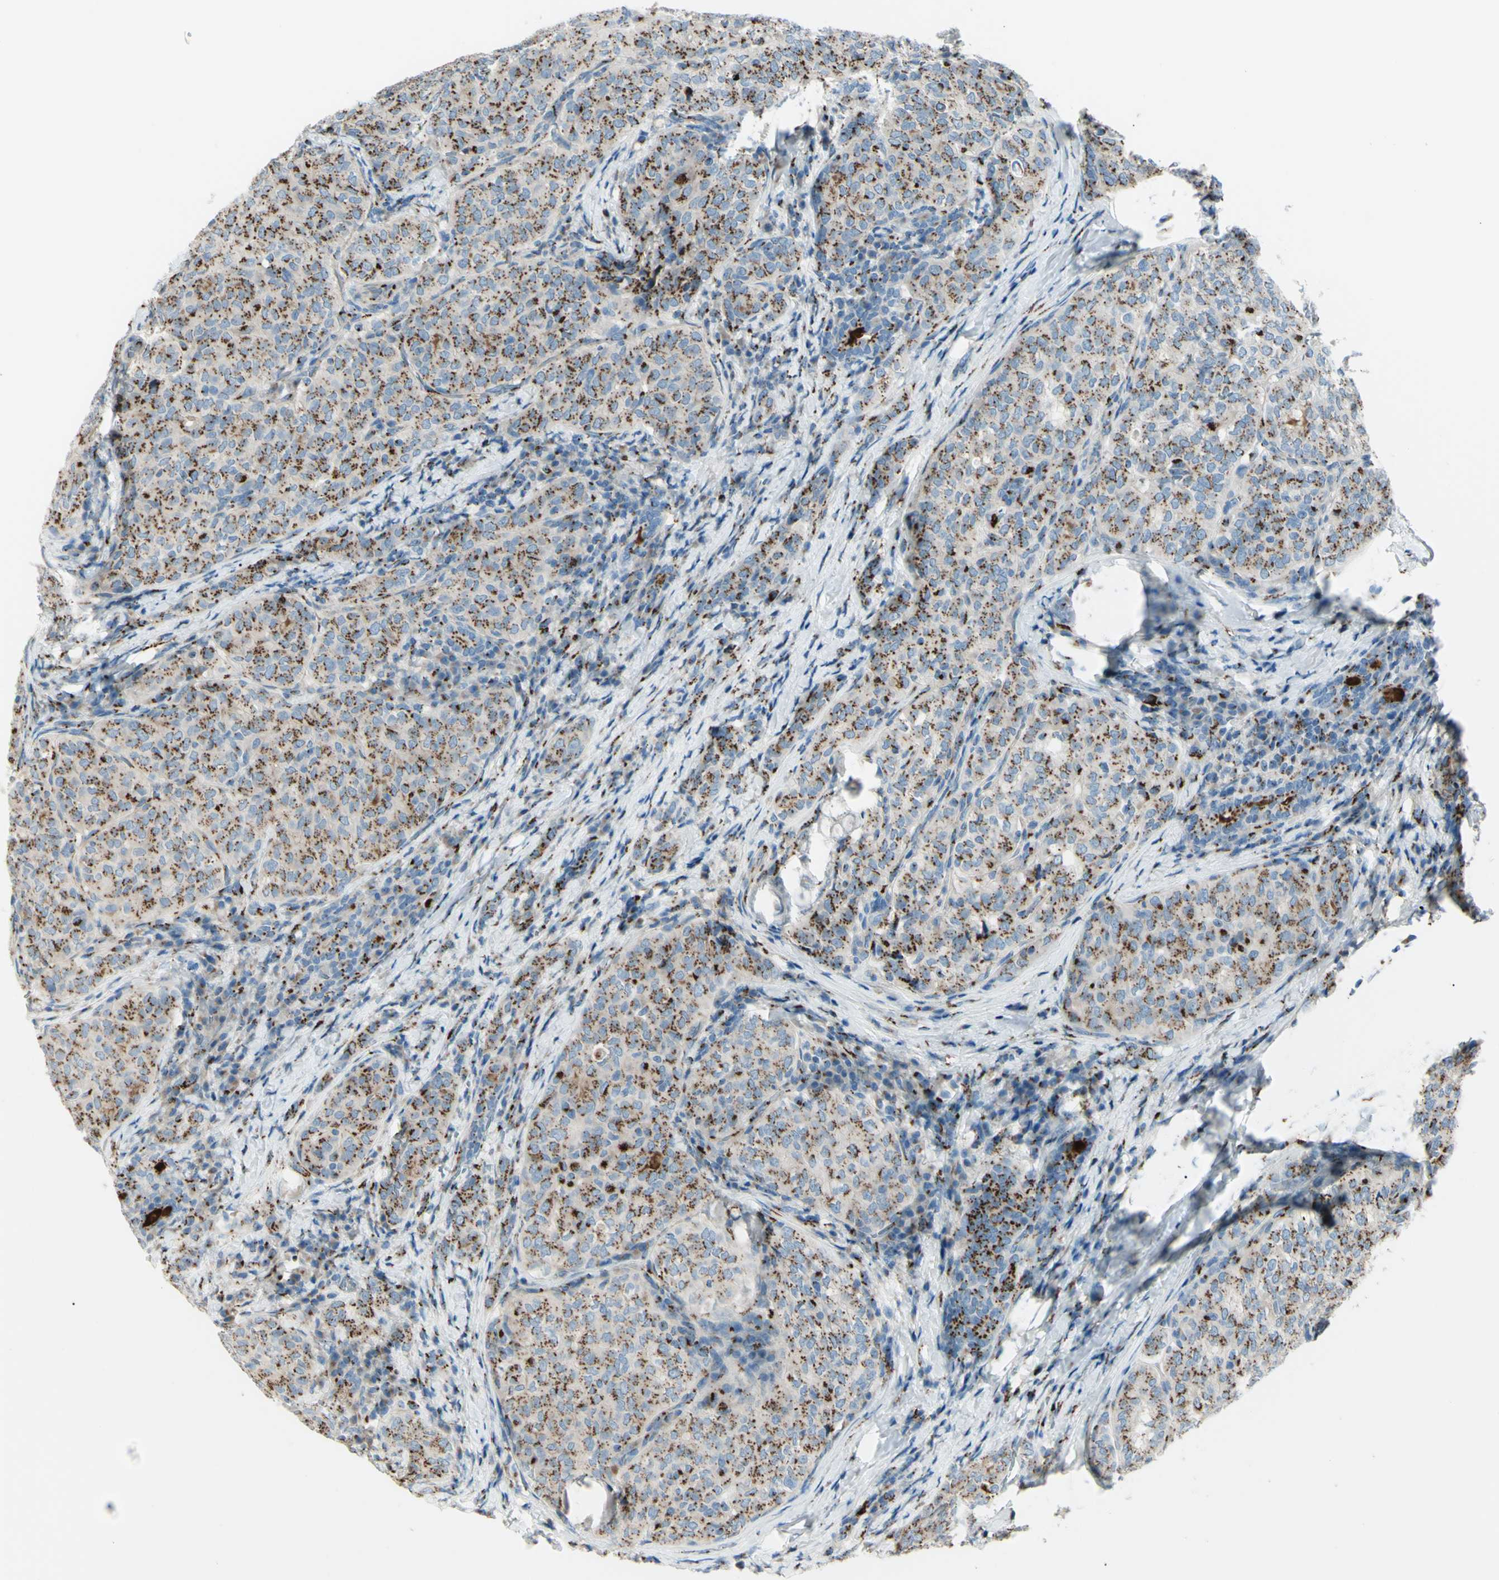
{"staining": {"intensity": "moderate", "quantity": ">75%", "location": "cytoplasmic/membranous"}, "tissue": "thyroid cancer", "cell_type": "Tumor cells", "image_type": "cancer", "snomed": [{"axis": "morphology", "description": "Normal tissue, NOS"}, {"axis": "morphology", "description": "Papillary adenocarcinoma, NOS"}, {"axis": "topography", "description": "Thyroid gland"}], "caption": "Protein expression by immunohistochemistry (IHC) exhibits moderate cytoplasmic/membranous staining in approximately >75% of tumor cells in papillary adenocarcinoma (thyroid). The protein of interest is shown in brown color, while the nuclei are stained blue.", "gene": "B4GALT1", "patient": {"sex": "female", "age": 30}}